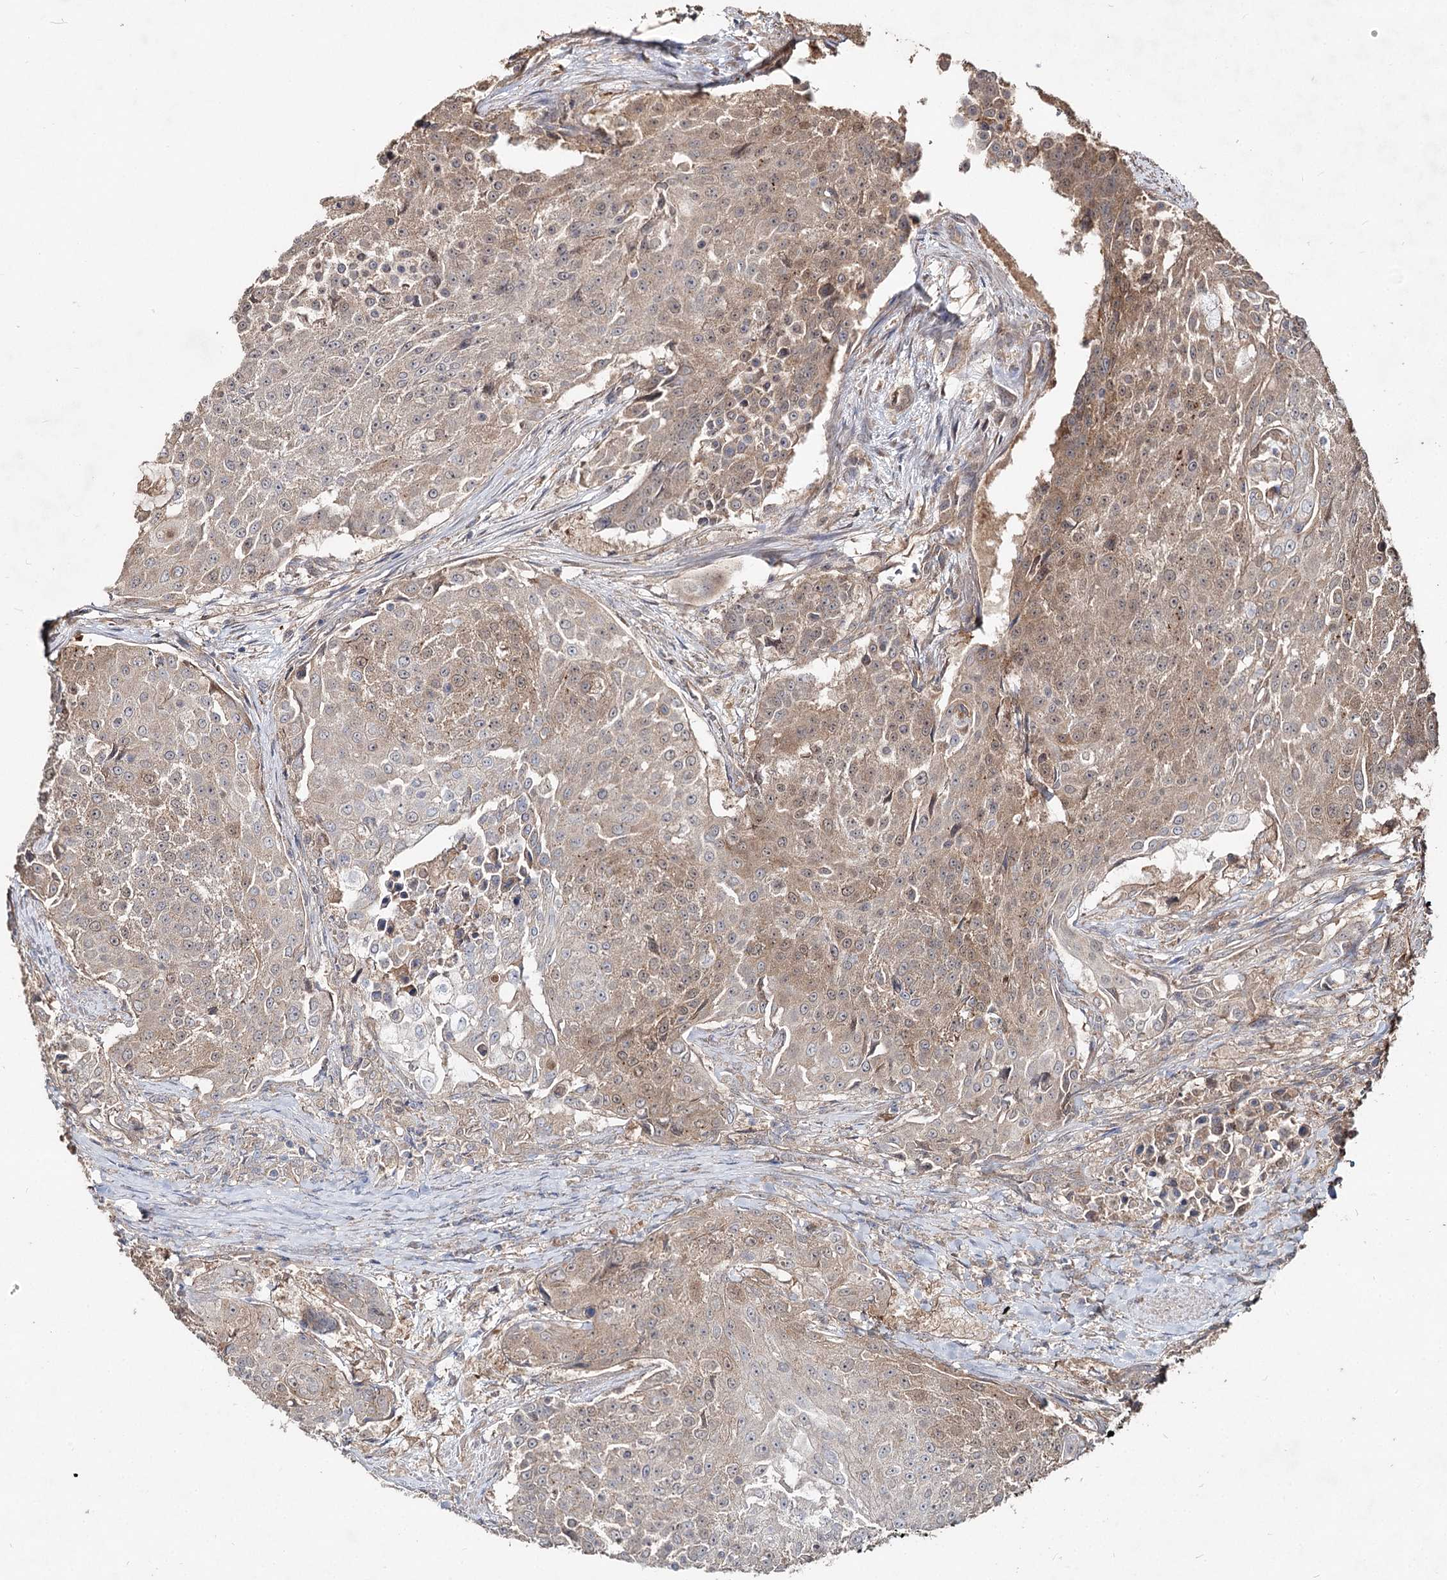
{"staining": {"intensity": "moderate", "quantity": "<25%", "location": "cytoplasmic/membranous"}, "tissue": "urothelial cancer", "cell_type": "Tumor cells", "image_type": "cancer", "snomed": [{"axis": "morphology", "description": "Urothelial carcinoma, High grade"}, {"axis": "topography", "description": "Urinary bladder"}], "caption": "Urothelial carcinoma (high-grade) stained for a protein (brown) reveals moderate cytoplasmic/membranous positive positivity in approximately <25% of tumor cells.", "gene": "SPART", "patient": {"sex": "female", "age": 63}}